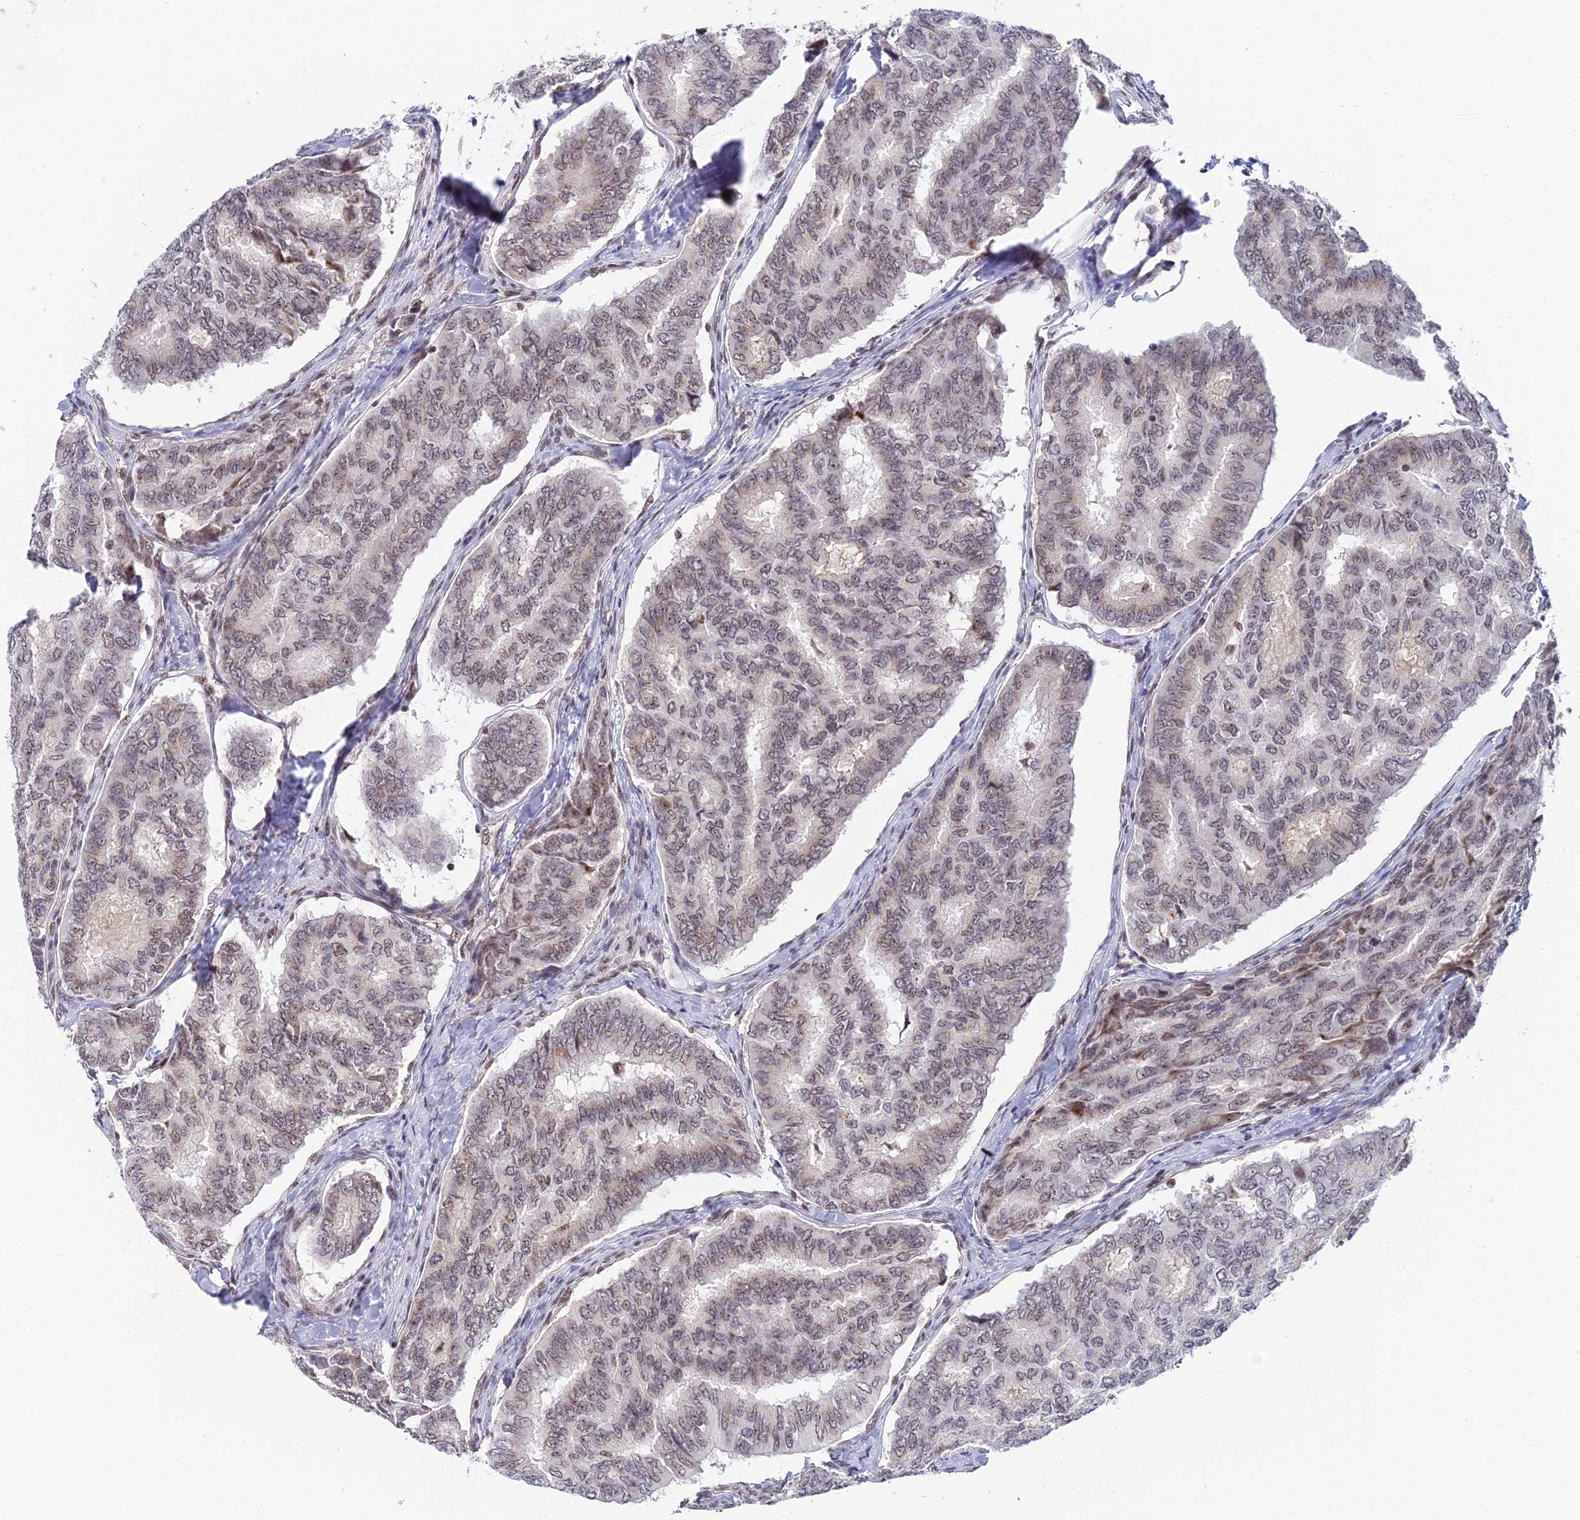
{"staining": {"intensity": "weak", "quantity": ">75%", "location": "nuclear"}, "tissue": "thyroid cancer", "cell_type": "Tumor cells", "image_type": "cancer", "snomed": [{"axis": "morphology", "description": "Papillary adenocarcinoma, NOS"}, {"axis": "topography", "description": "Thyroid gland"}], "caption": "Immunohistochemistry (IHC) of human papillary adenocarcinoma (thyroid) reveals low levels of weak nuclear positivity in about >75% of tumor cells. (DAB (3,3'-diaminobenzidine) IHC with brightfield microscopy, high magnification).", "gene": "EXOSC3", "patient": {"sex": "female", "age": 35}}